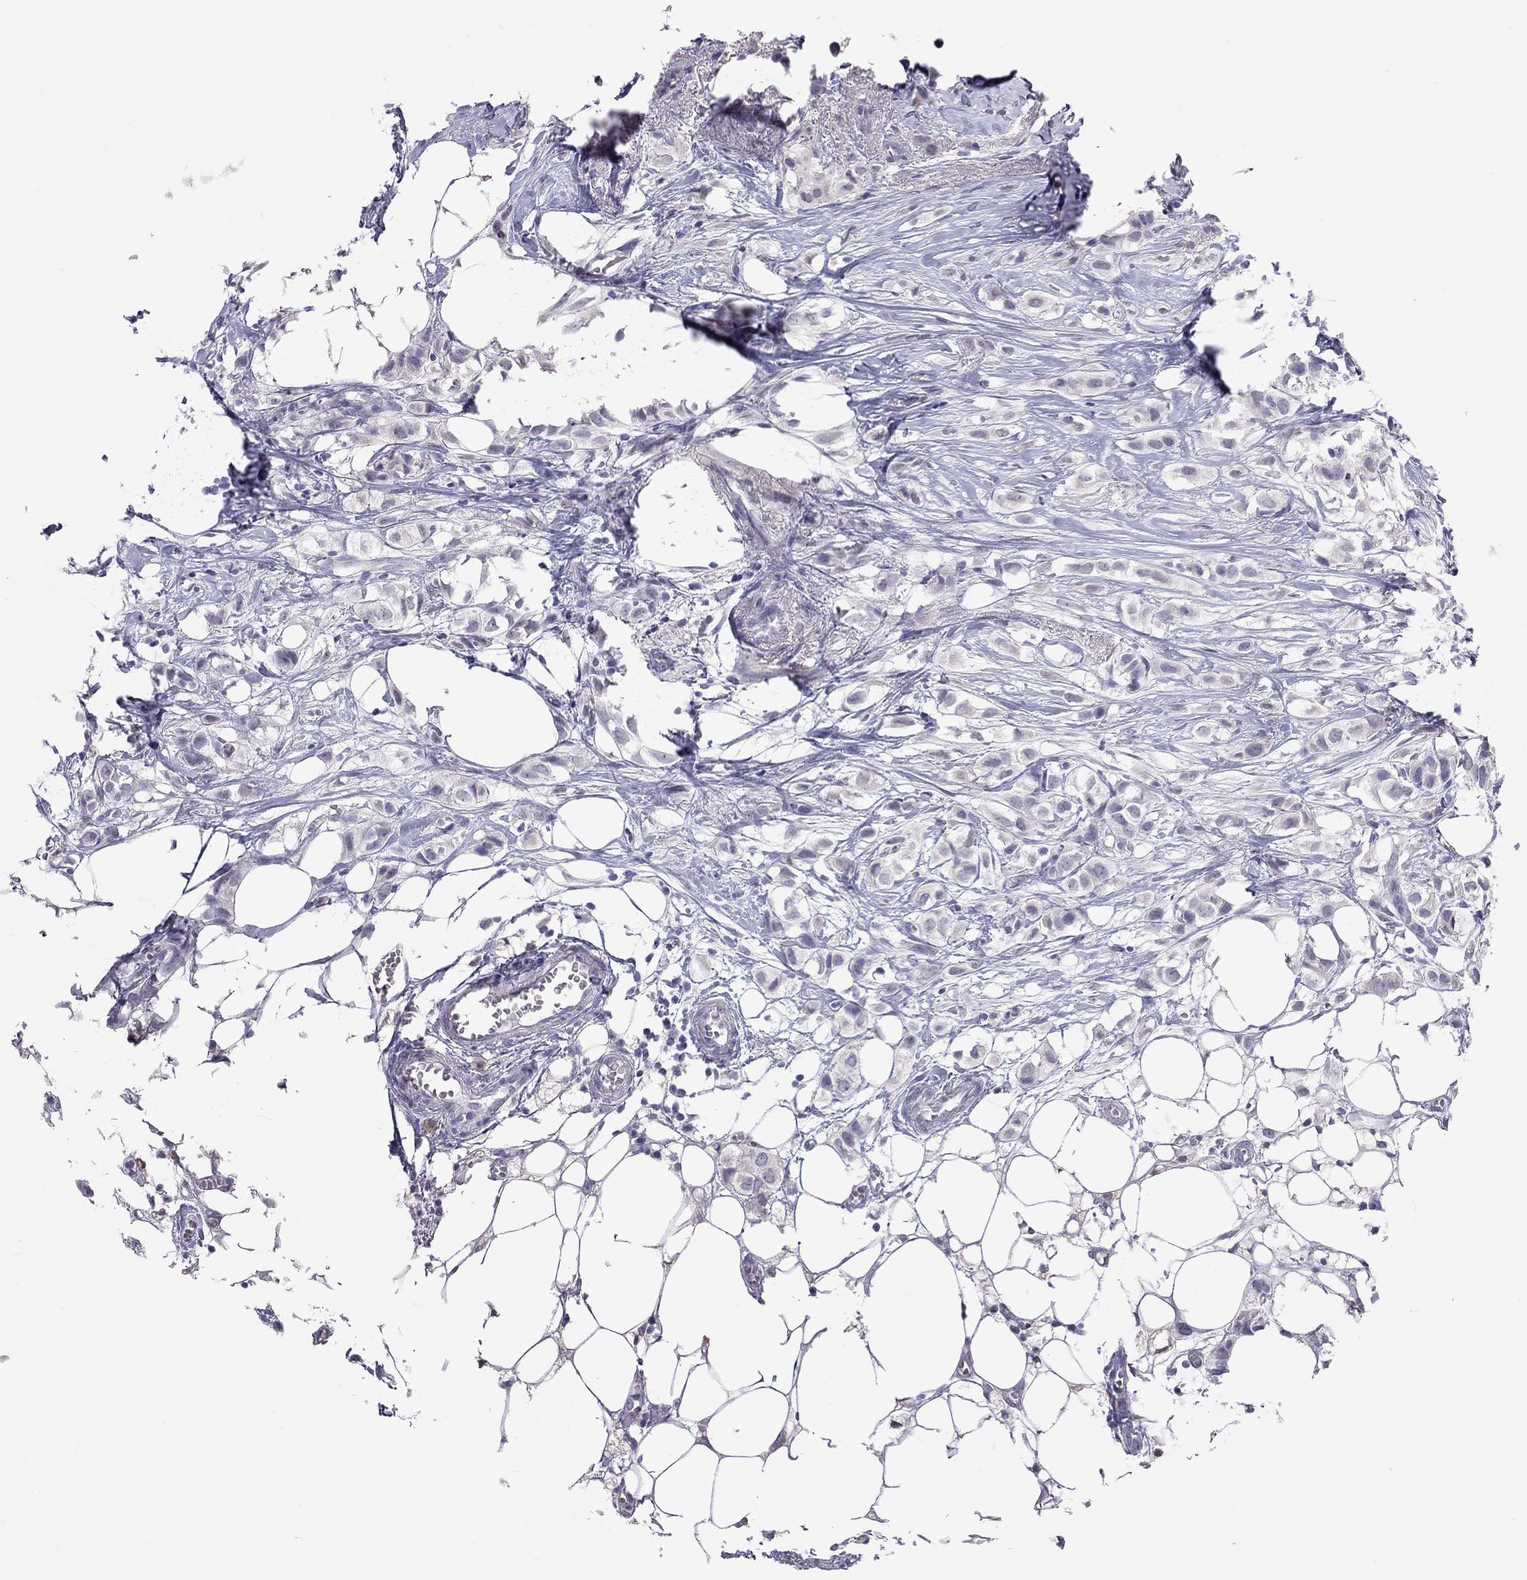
{"staining": {"intensity": "negative", "quantity": "none", "location": "none"}, "tissue": "breast cancer", "cell_type": "Tumor cells", "image_type": "cancer", "snomed": [{"axis": "morphology", "description": "Duct carcinoma"}, {"axis": "topography", "description": "Breast"}], "caption": "An immunohistochemistry image of infiltrating ductal carcinoma (breast) is shown. There is no staining in tumor cells of infiltrating ductal carcinoma (breast). The staining was performed using DAB (3,3'-diaminobenzidine) to visualize the protein expression in brown, while the nuclei were stained in blue with hematoxylin (Magnification: 20x).", "gene": "PPP1R3A", "patient": {"sex": "female", "age": 85}}